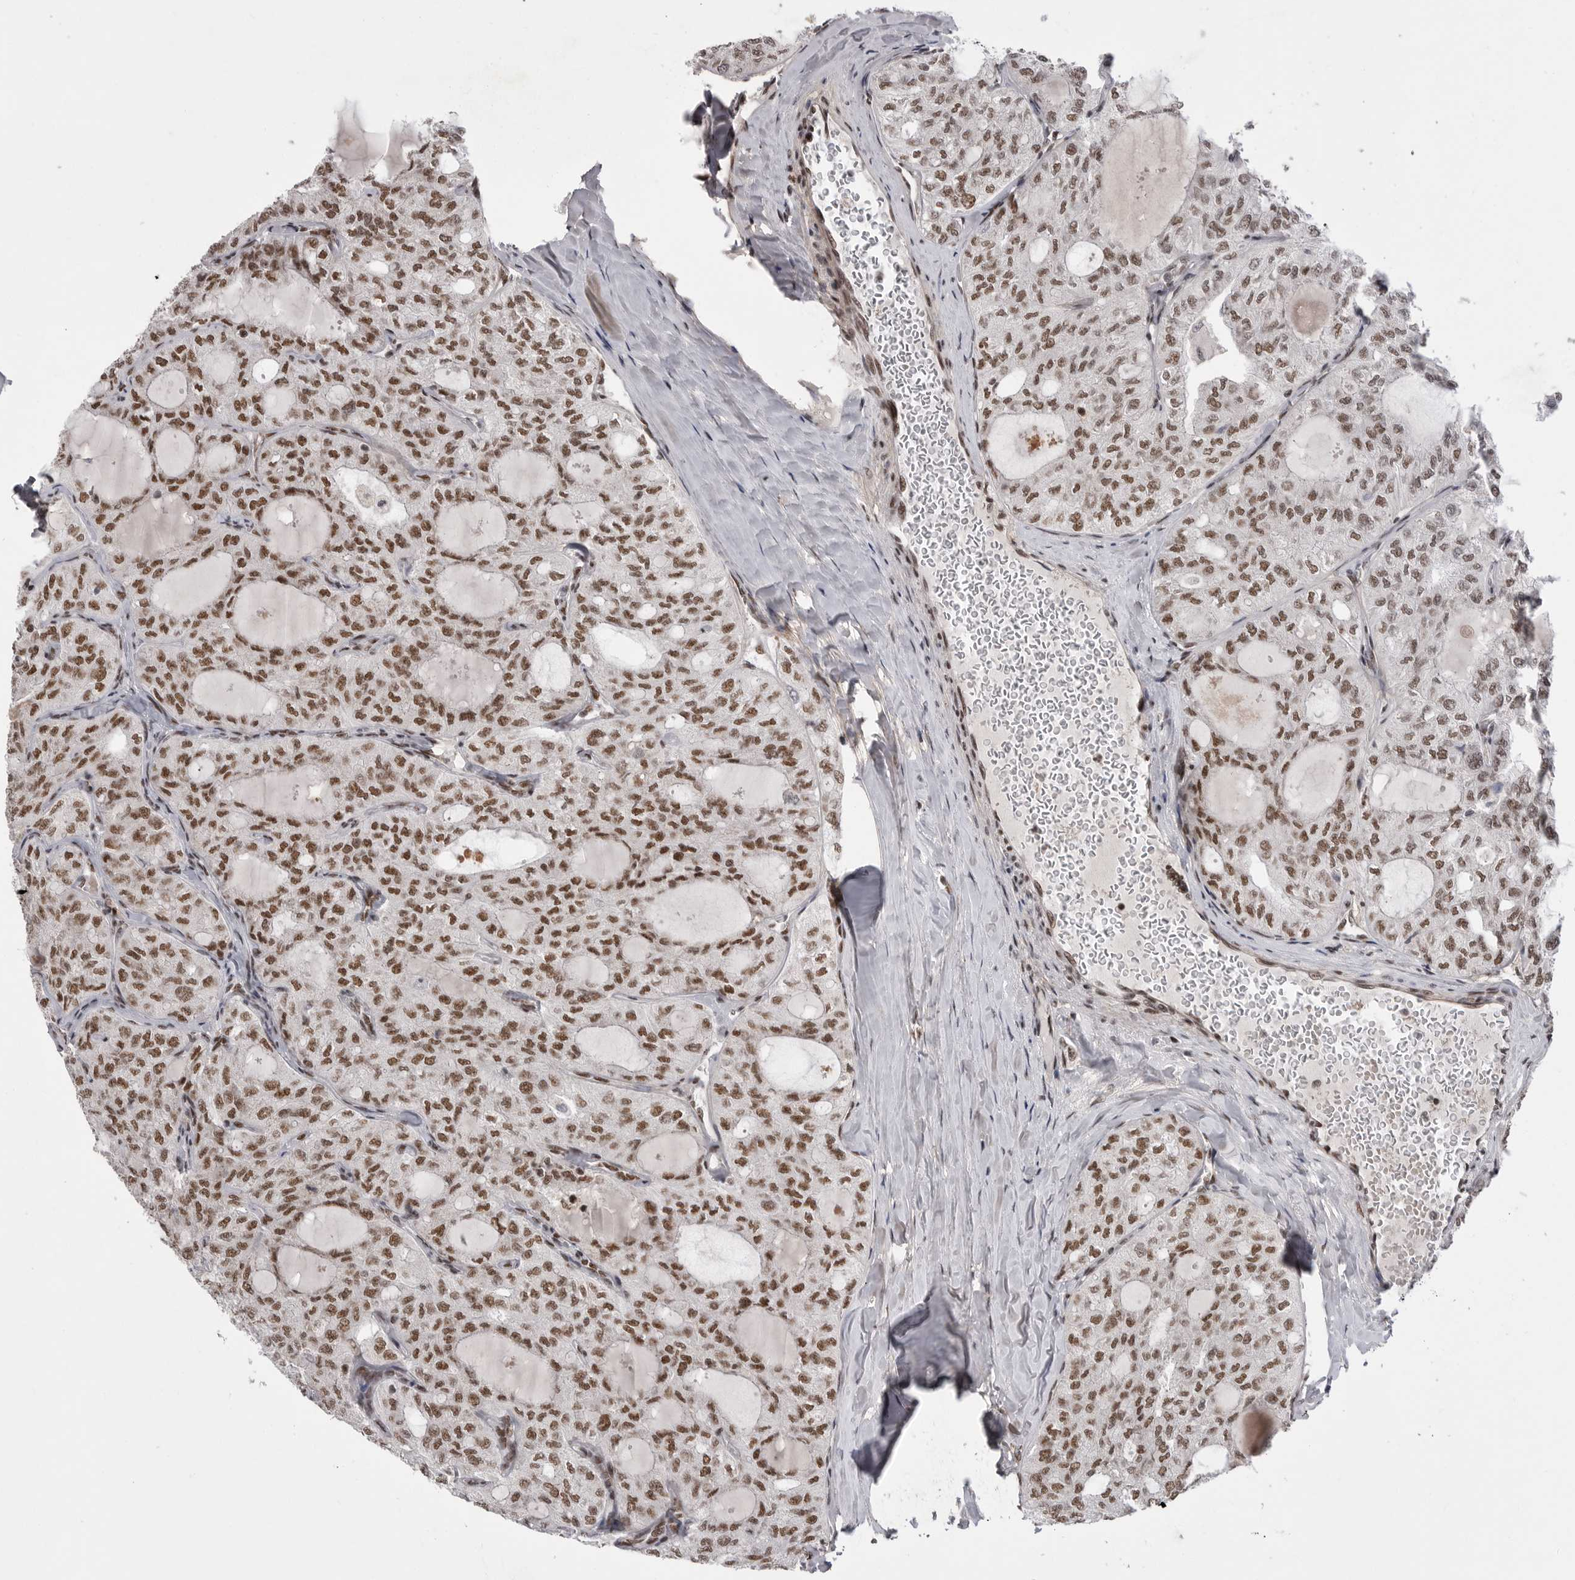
{"staining": {"intensity": "moderate", "quantity": ">75%", "location": "nuclear"}, "tissue": "thyroid cancer", "cell_type": "Tumor cells", "image_type": "cancer", "snomed": [{"axis": "morphology", "description": "Follicular adenoma carcinoma, NOS"}, {"axis": "topography", "description": "Thyroid gland"}], "caption": "Thyroid cancer was stained to show a protein in brown. There is medium levels of moderate nuclear positivity in approximately >75% of tumor cells.", "gene": "PPP1R8", "patient": {"sex": "male", "age": 75}}